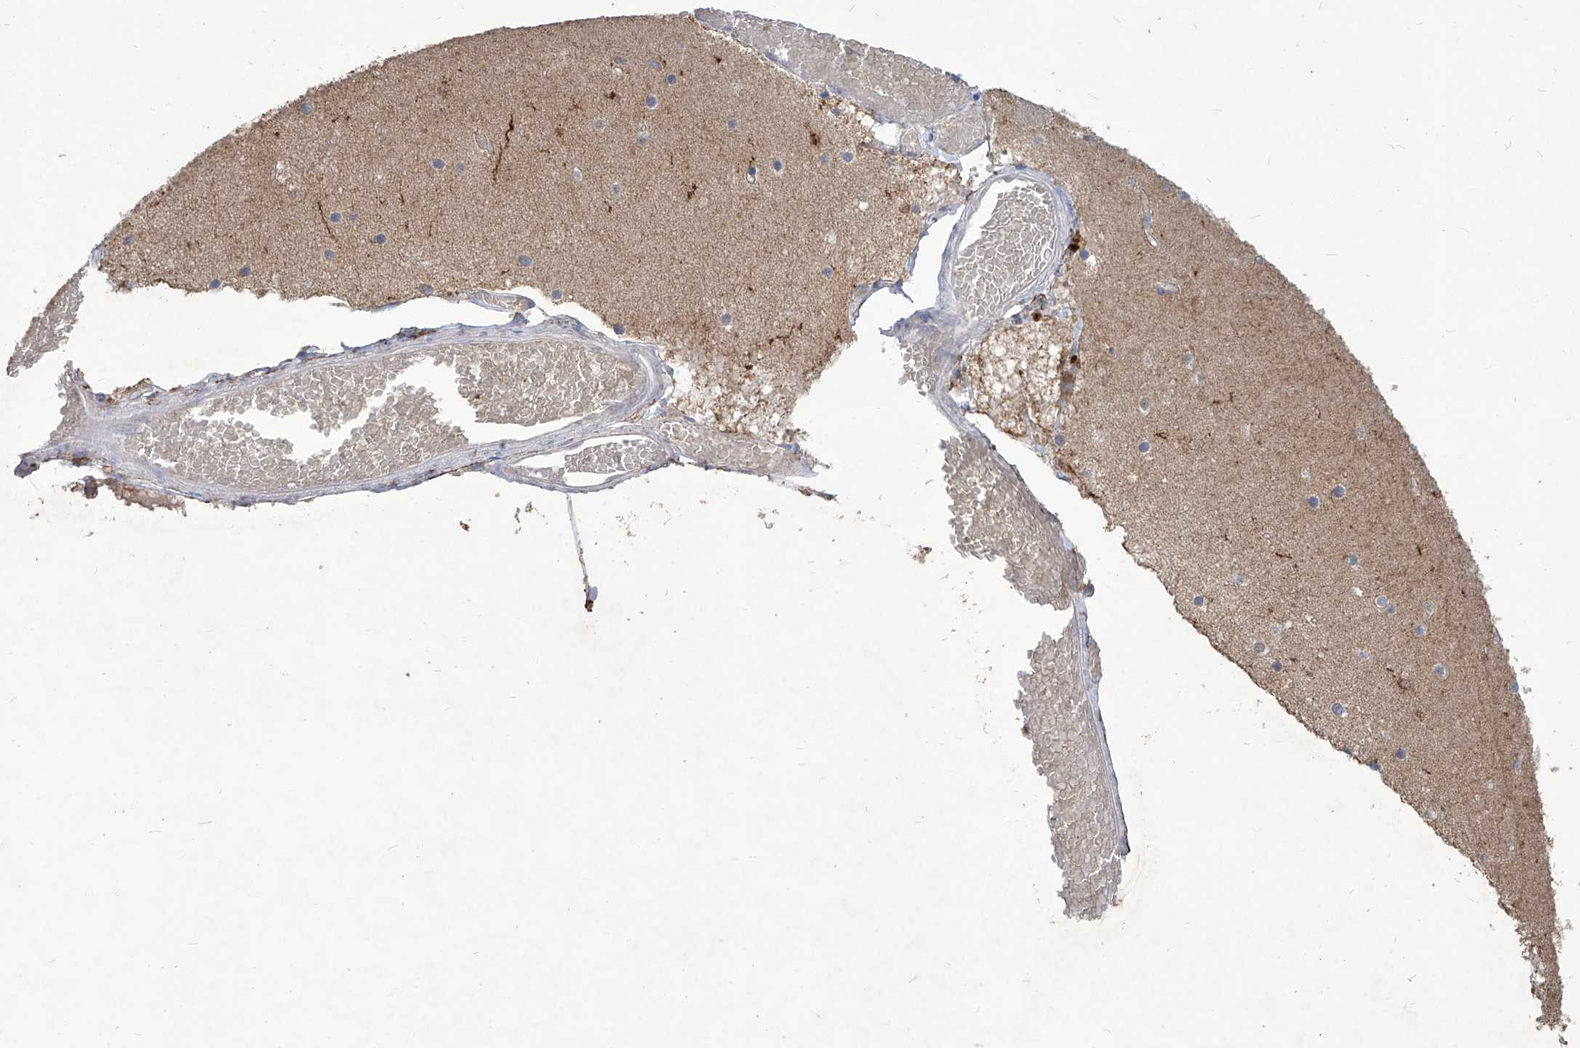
{"staining": {"intensity": "strong", "quantity": ">75%", "location": "cytoplasmic/membranous"}, "tissue": "cerebellum", "cell_type": "Cells in granular layer", "image_type": "normal", "snomed": [{"axis": "morphology", "description": "Normal tissue, NOS"}, {"axis": "topography", "description": "Cerebellum"}], "caption": "The micrograph shows staining of unremarkable cerebellum, revealing strong cytoplasmic/membranous protein expression (brown color) within cells in granular layer.", "gene": "TXNIP", "patient": {"sex": "female", "age": 28}}